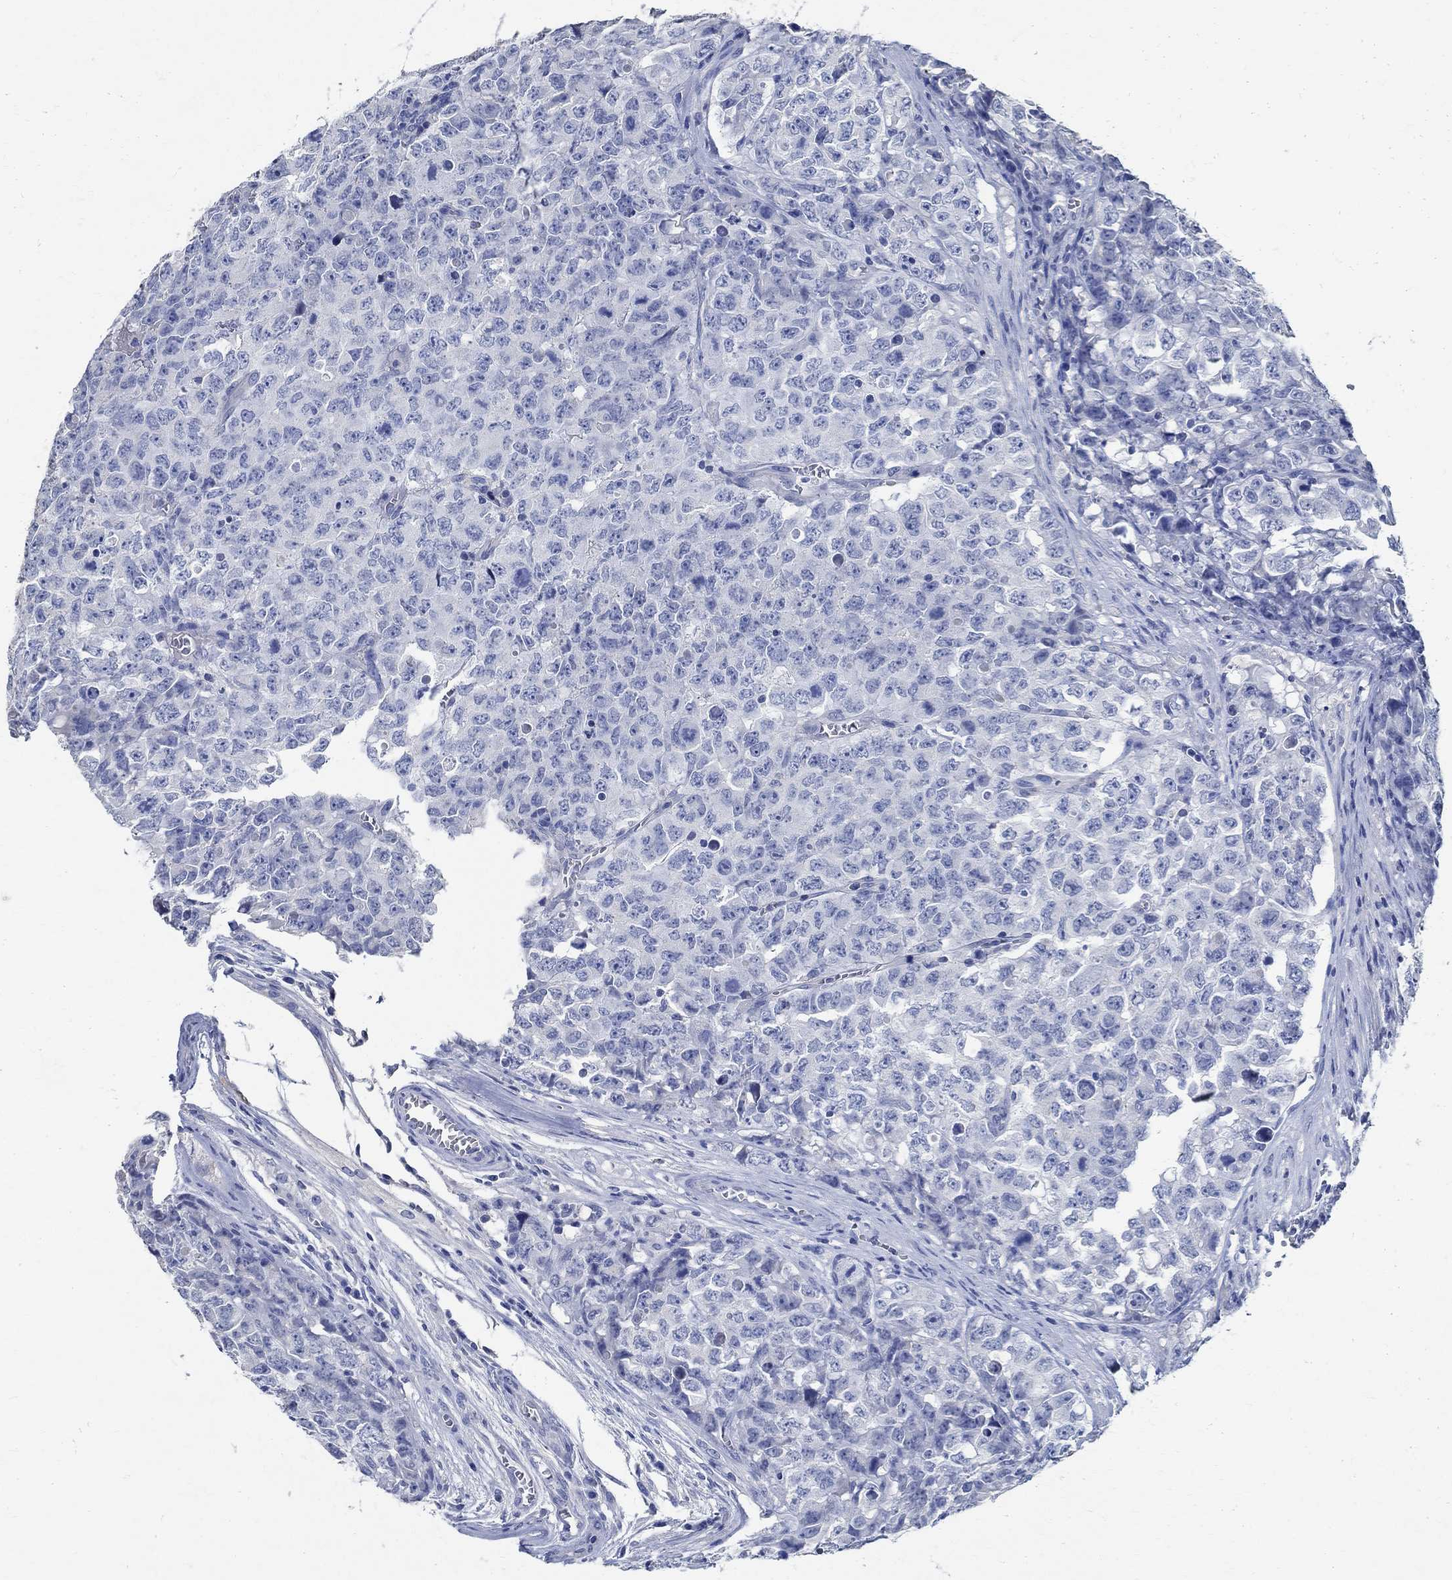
{"staining": {"intensity": "negative", "quantity": "none", "location": "none"}, "tissue": "testis cancer", "cell_type": "Tumor cells", "image_type": "cancer", "snomed": [{"axis": "morphology", "description": "Carcinoma, Embryonal, NOS"}, {"axis": "topography", "description": "Testis"}], "caption": "This is a micrograph of immunohistochemistry (IHC) staining of embryonal carcinoma (testis), which shows no staining in tumor cells.", "gene": "PRX", "patient": {"sex": "male", "age": 23}}